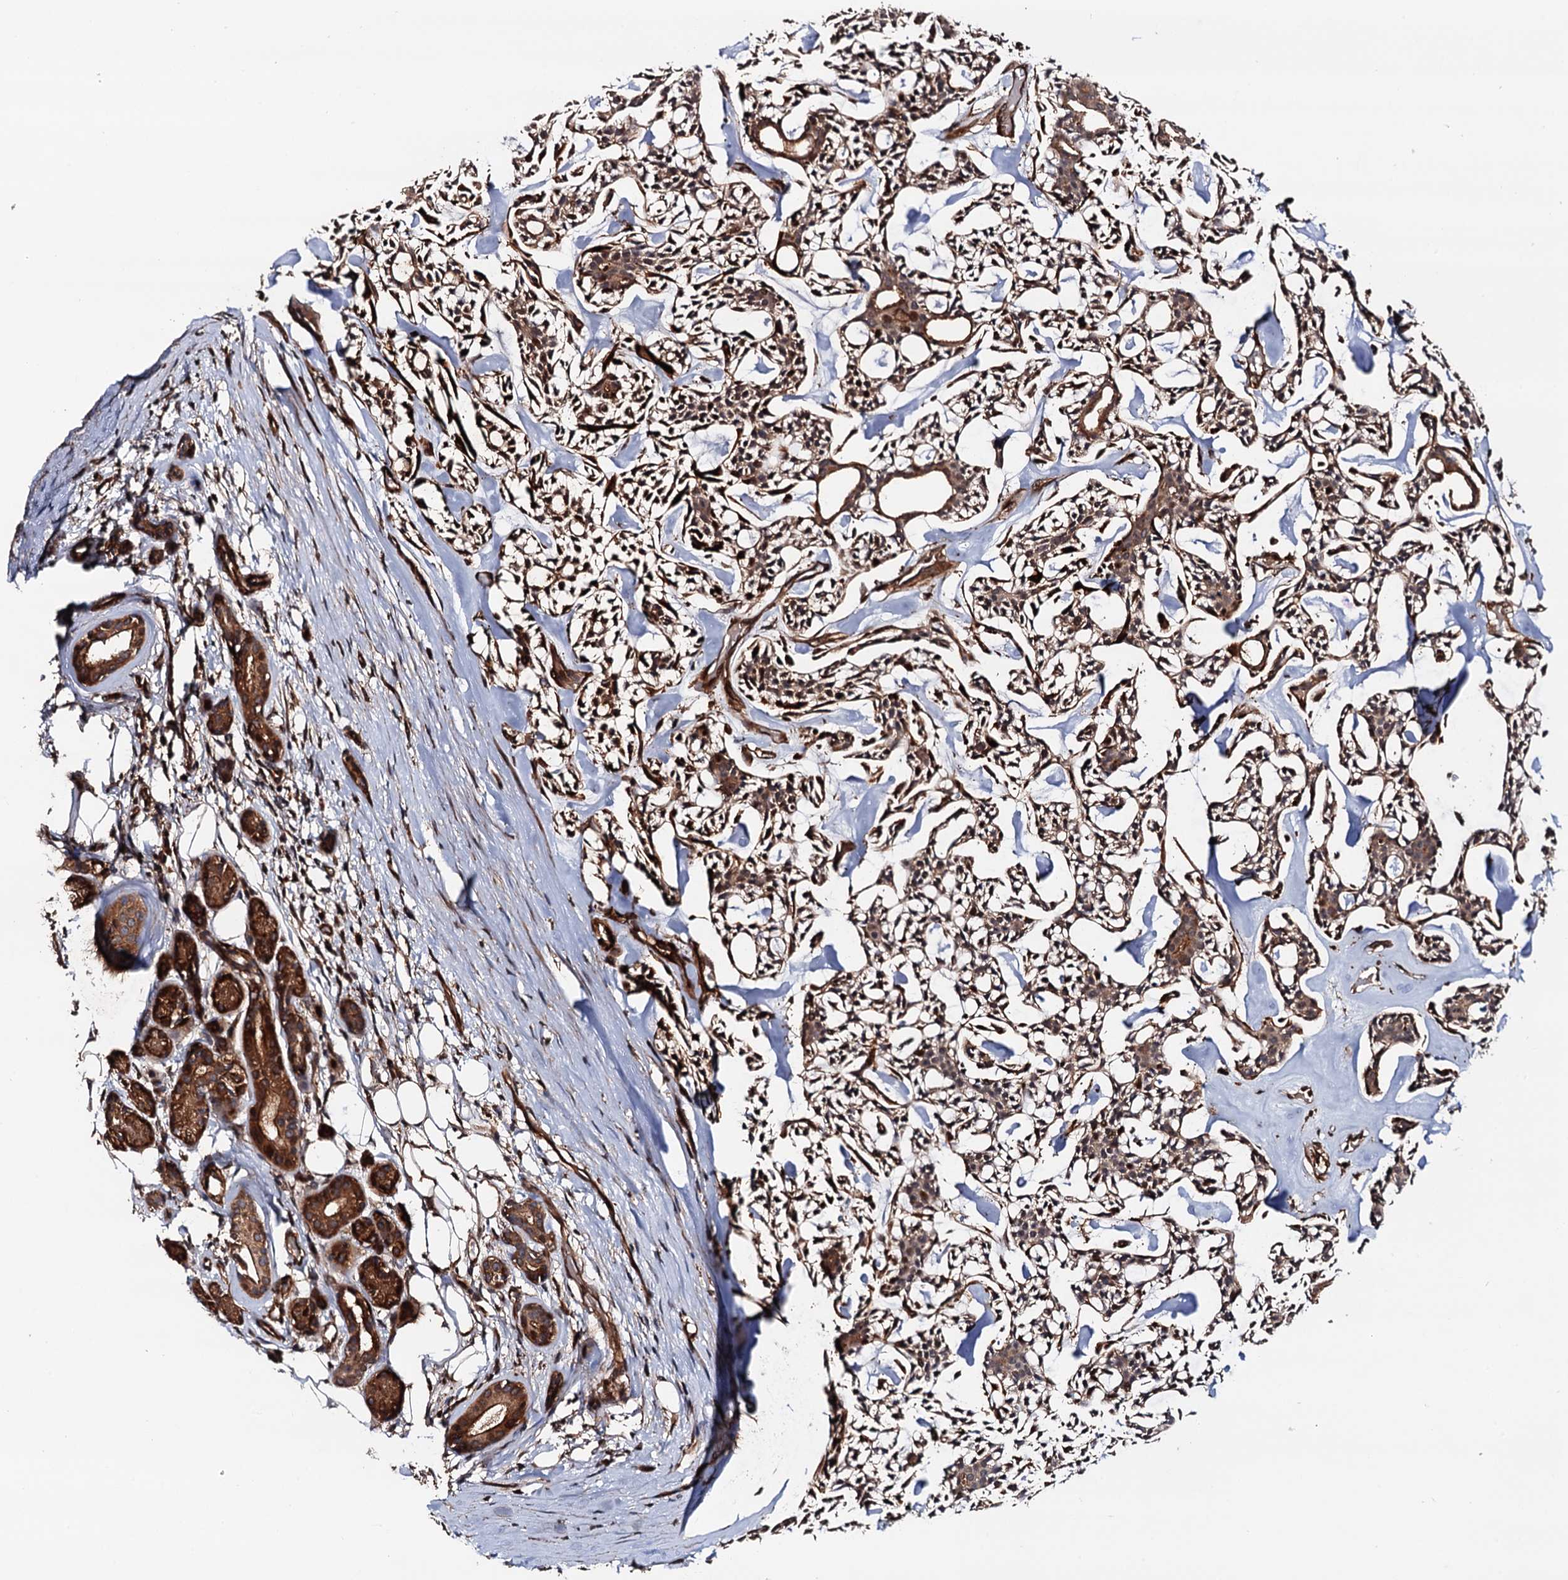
{"staining": {"intensity": "moderate", "quantity": ">75%", "location": "cytoplasmic/membranous"}, "tissue": "head and neck cancer", "cell_type": "Tumor cells", "image_type": "cancer", "snomed": [{"axis": "morphology", "description": "Adenocarcinoma, NOS"}, {"axis": "topography", "description": "Salivary gland"}, {"axis": "topography", "description": "Head-Neck"}], "caption": "This is an image of immunohistochemistry (IHC) staining of adenocarcinoma (head and neck), which shows moderate expression in the cytoplasmic/membranous of tumor cells.", "gene": "BORA", "patient": {"sex": "male", "age": 55}}